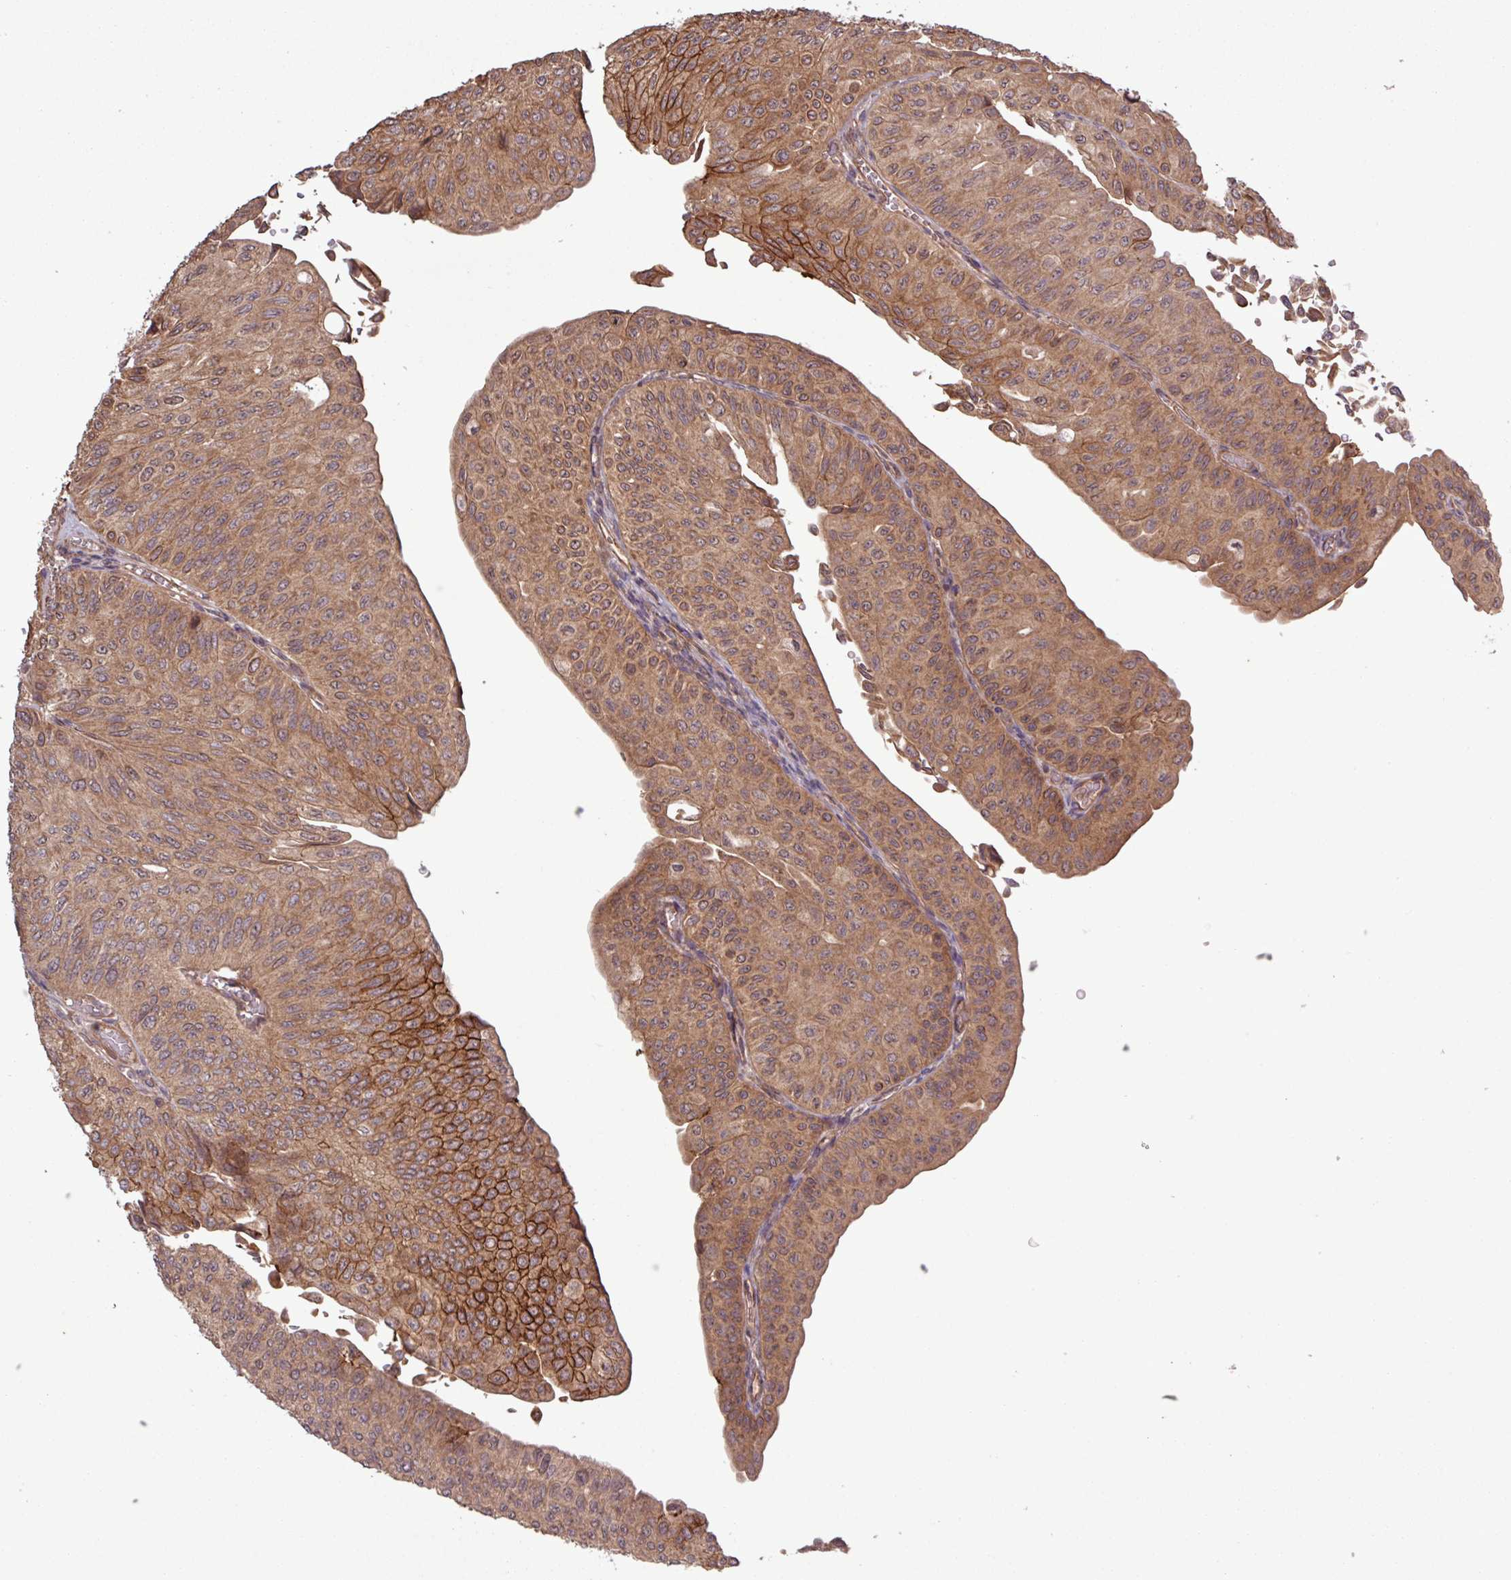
{"staining": {"intensity": "moderate", "quantity": ">75%", "location": "cytoplasmic/membranous"}, "tissue": "urothelial cancer", "cell_type": "Tumor cells", "image_type": "cancer", "snomed": [{"axis": "morphology", "description": "Urothelial carcinoma, NOS"}, {"axis": "topography", "description": "Urinary bladder"}], "caption": "IHC of transitional cell carcinoma shows medium levels of moderate cytoplasmic/membranous staining in approximately >75% of tumor cells.", "gene": "TRABD2A", "patient": {"sex": "male", "age": 59}}